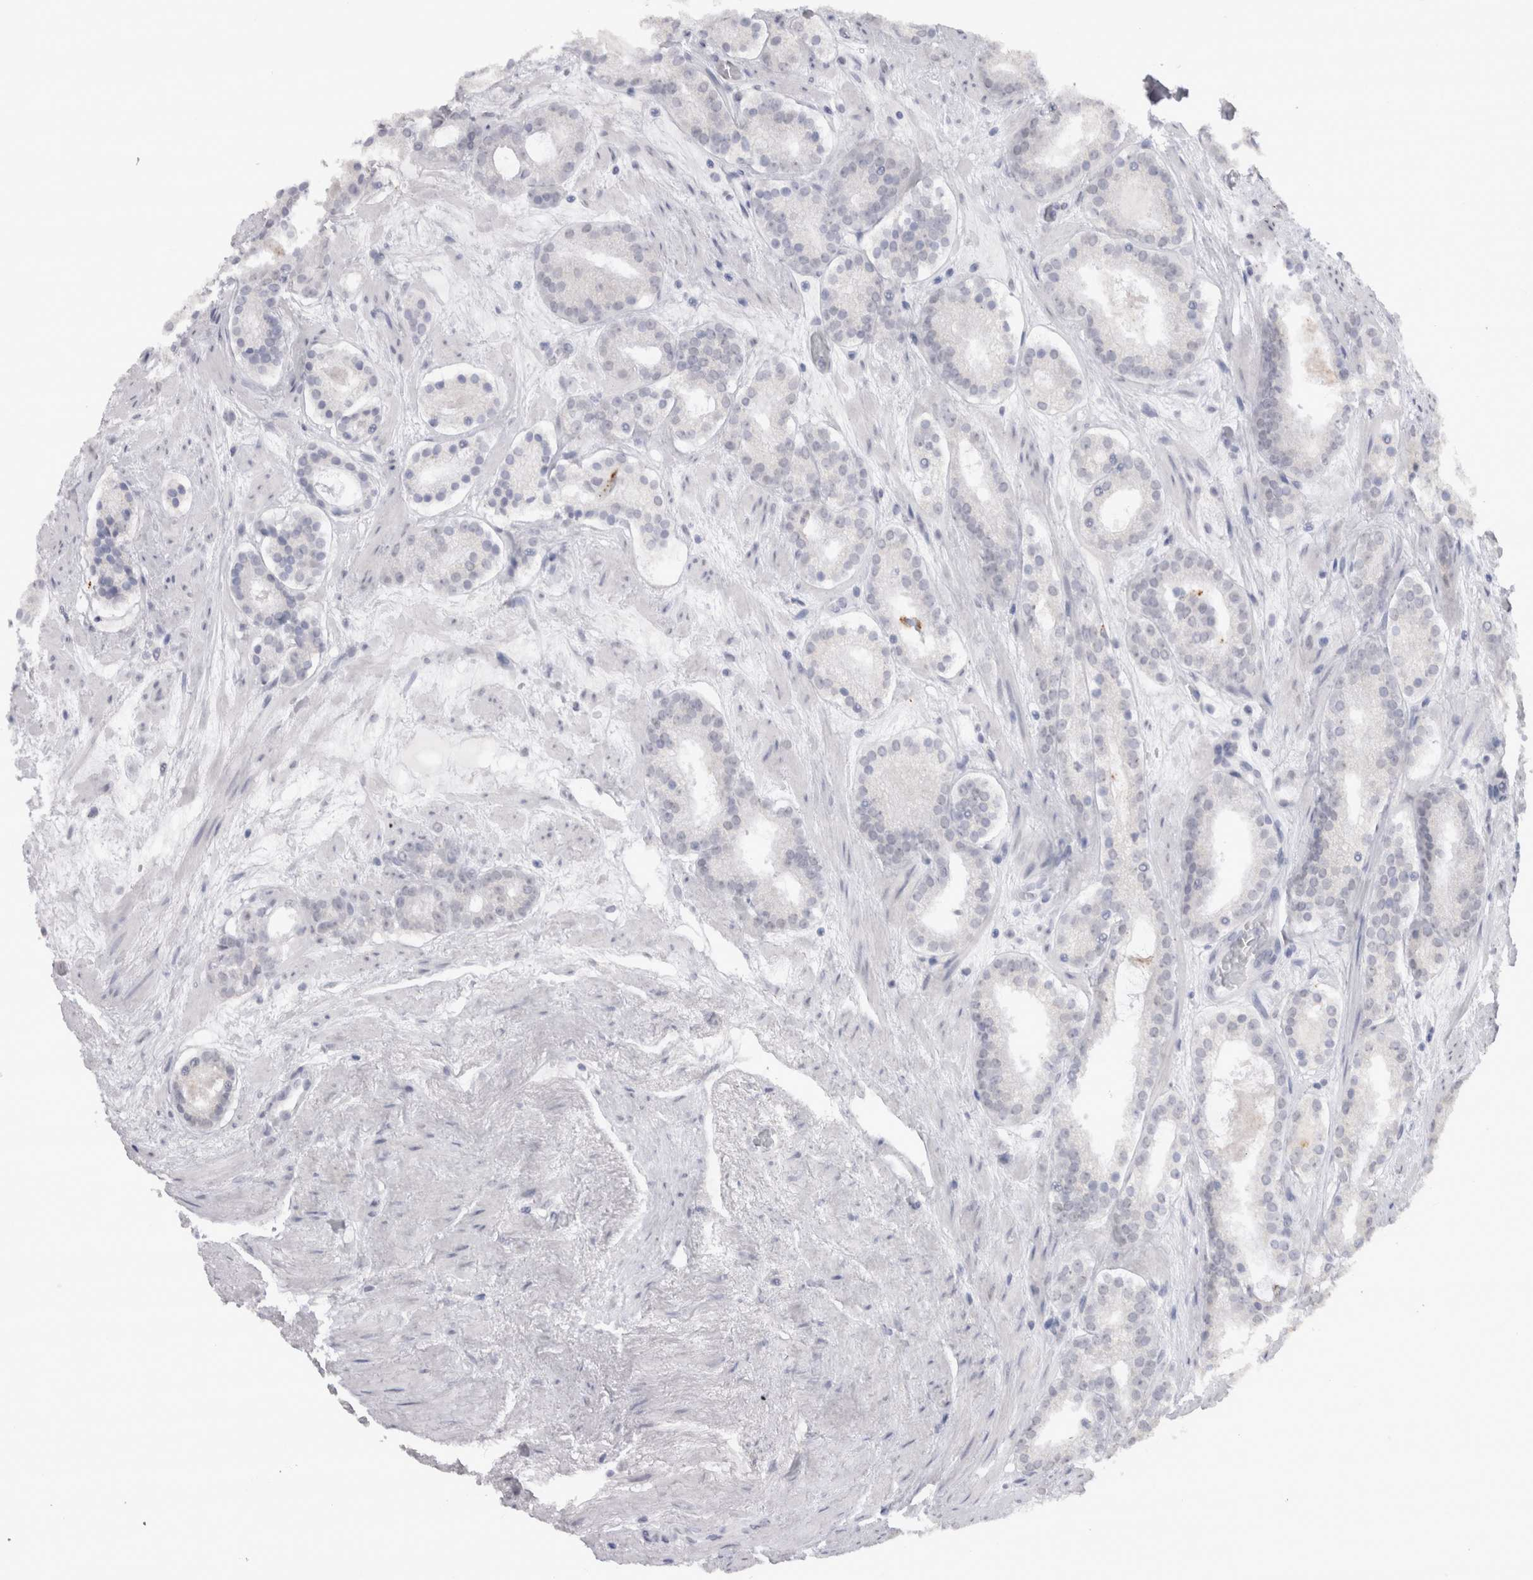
{"staining": {"intensity": "negative", "quantity": "none", "location": "none"}, "tissue": "prostate cancer", "cell_type": "Tumor cells", "image_type": "cancer", "snomed": [{"axis": "morphology", "description": "Adenocarcinoma, Low grade"}, {"axis": "topography", "description": "Prostate"}], "caption": "Image shows no significant protein expression in tumor cells of prostate cancer.", "gene": "CDH17", "patient": {"sex": "male", "age": 69}}